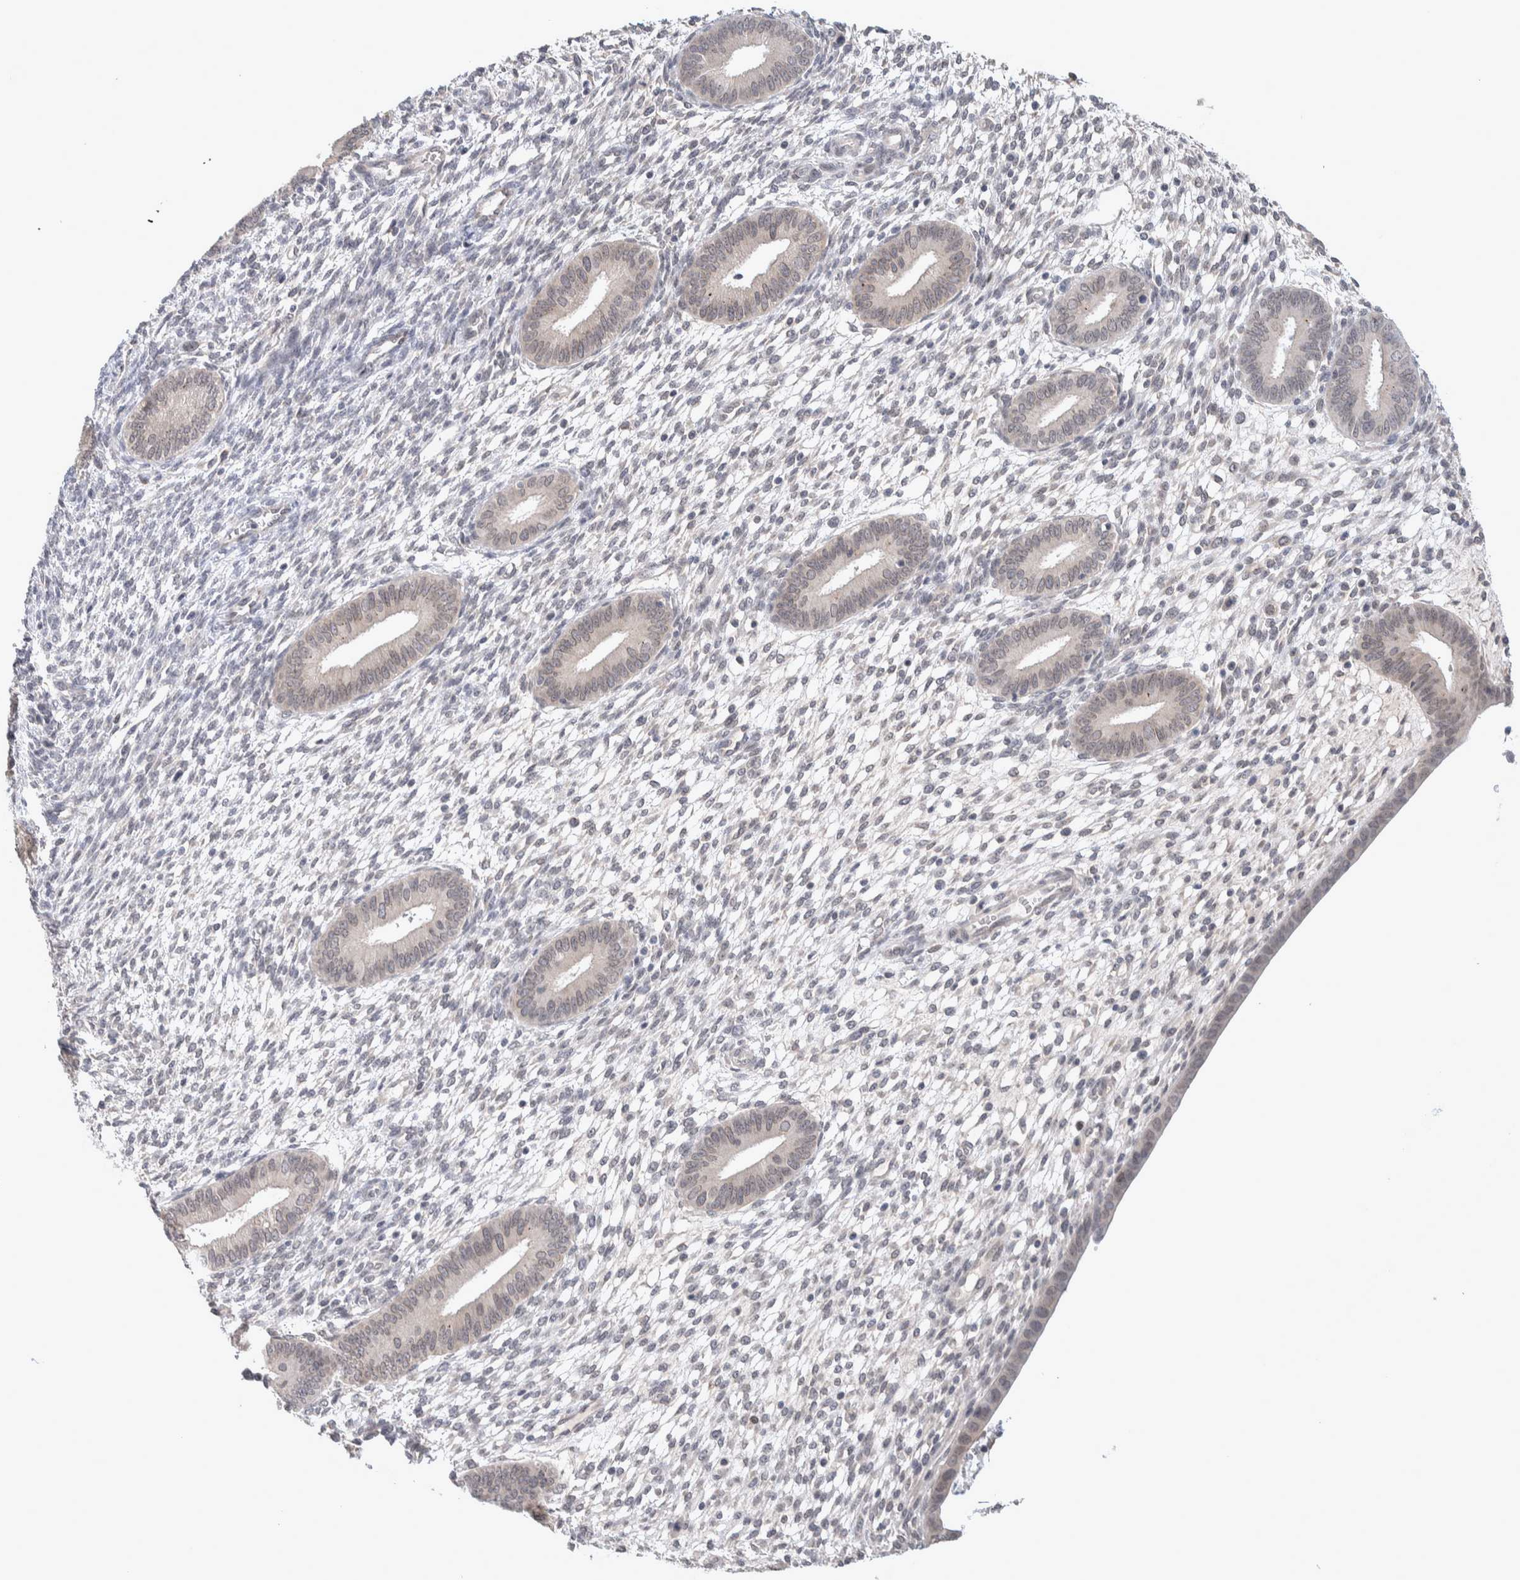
{"staining": {"intensity": "negative", "quantity": "none", "location": "none"}, "tissue": "endometrium", "cell_type": "Cells in endometrial stroma", "image_type": "normal", "snomed": [{"axis": "morphology", "description": "Normal tissue, NOS"}, {"axis": "topography", "description": "Endometrium"}], "caption": "Immunohistochemistry (IHC) of unremarkable endometrium shows no staining in cells in endometrial stroma. (DAB immunohistochemistry, high magnification).", "gene": "CRAT", "patient": {"sex": "female", "age": 46}}